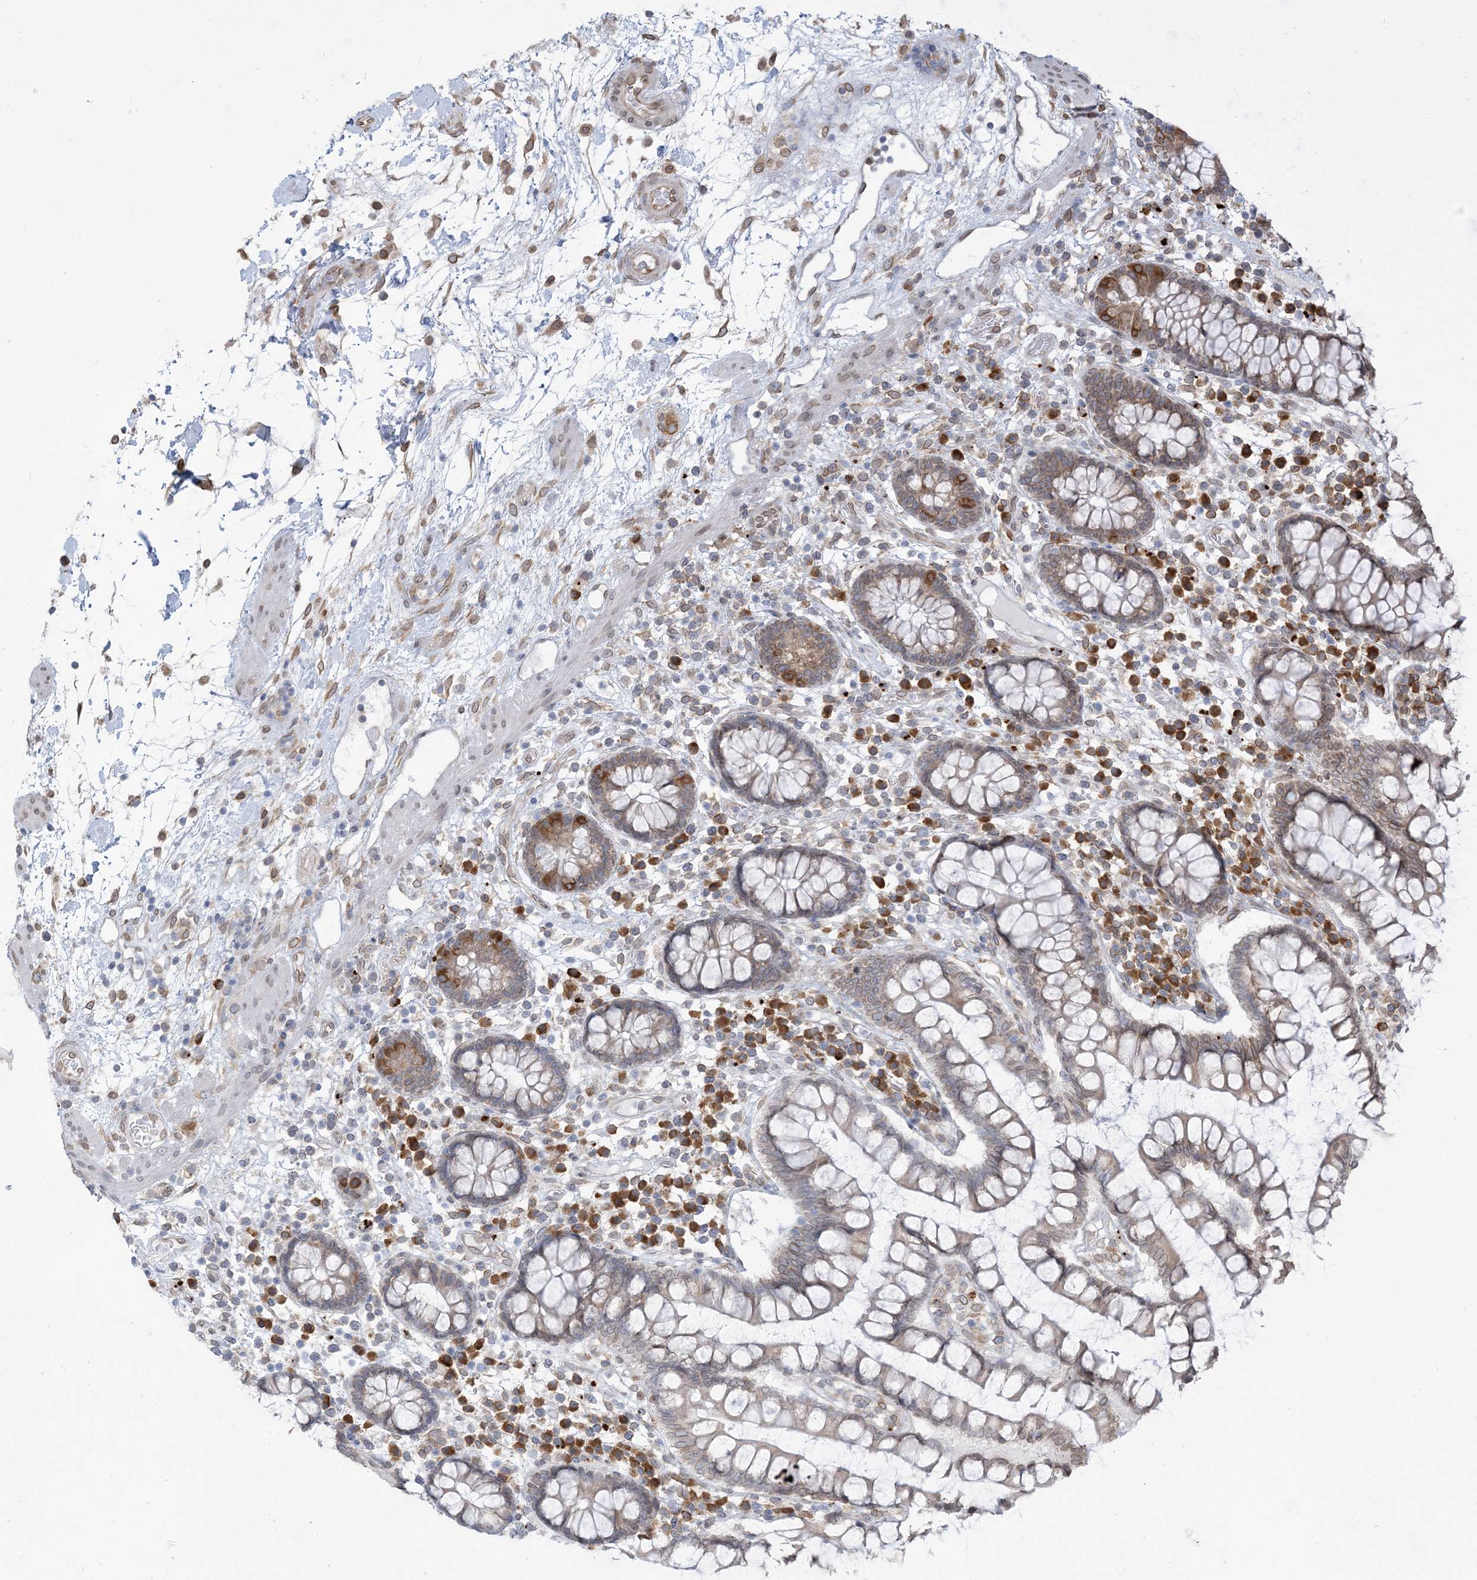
{"staining": {"intensity": "strong", "quantity": ">75%", "location": "nuclear"}, "tissue": "colon", "cell_type": "Endothelial cells", "image_type": "normal", "snomed": [{"axis": "morphology", "description": "Normal tissue, NOS"}, {"axis": "topography", "description": "Colon"}], "caption": "A high-resolution histopathology image shows immunohistochemistry staining of normal colon, which shows strong nuclear expression in approximately >75% of endothelial cells. The protein of interest is shown in brown color, while the nuclei are stained blue.", "gene": "WWP1", "patient": {"sex": "female", "age": 79}}